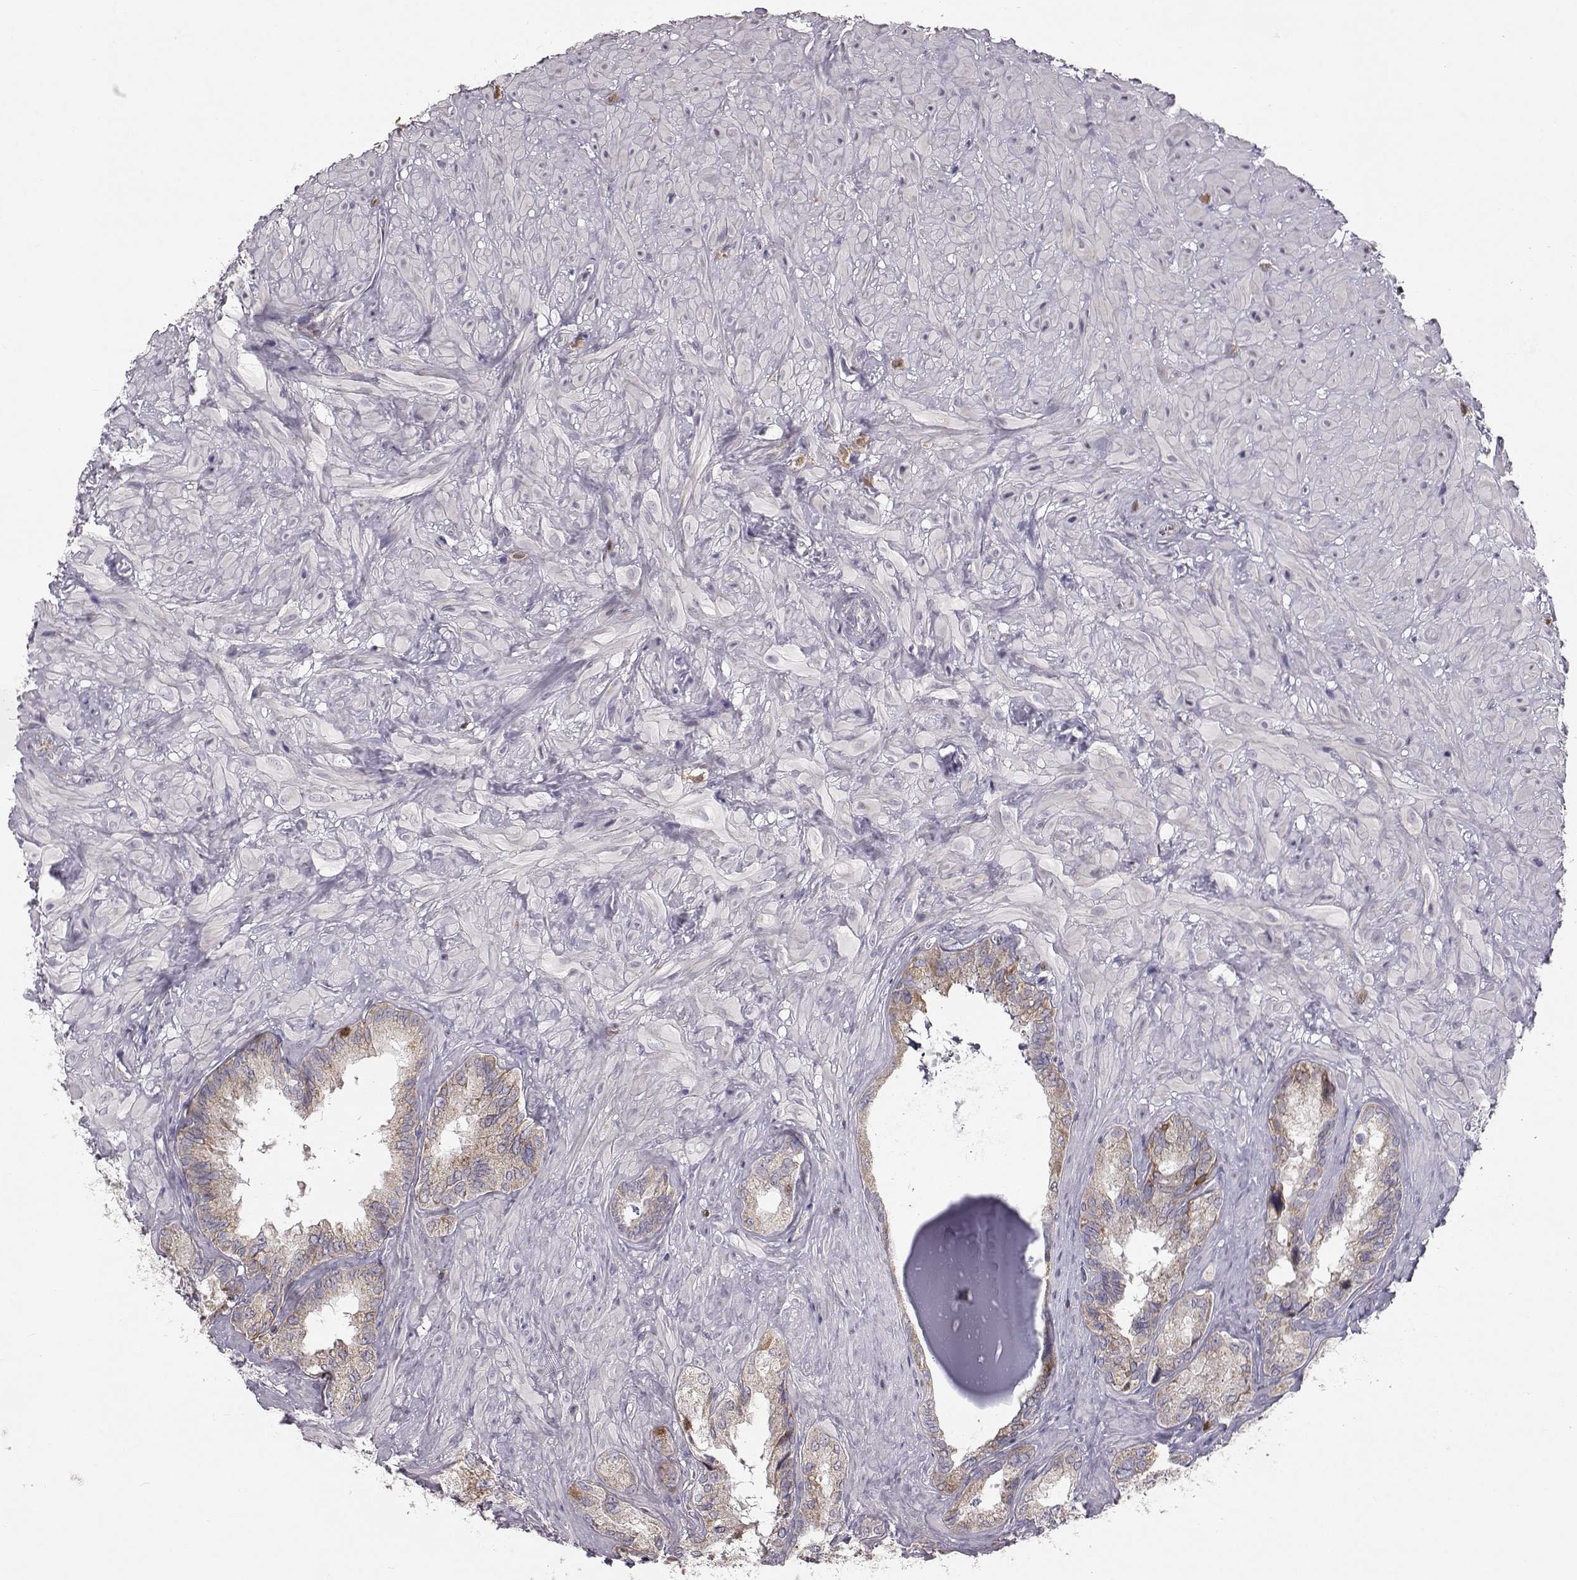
{"staining": {"intensity": "weak", "quantity": "25%-75%", "location": "cytoplasmic/membranous"}, "tissue": "seminal vesicle", "cell_type": "Glandular cells", "image_type": "normal", "snomed": [{"axis": "morphology", "description": "Normal tissue, NOS"}, {"axis": "topography", "description": "Seminal veicle"}], "caption": "Weak cytoplasmic/membranous expression for a protein is identified in approximately 25%-75% of glandular cells of unremarkable seminal vesicle using IHC.", "gene": "GRAP2", "patient": {"sex": "male", "age": 72}}